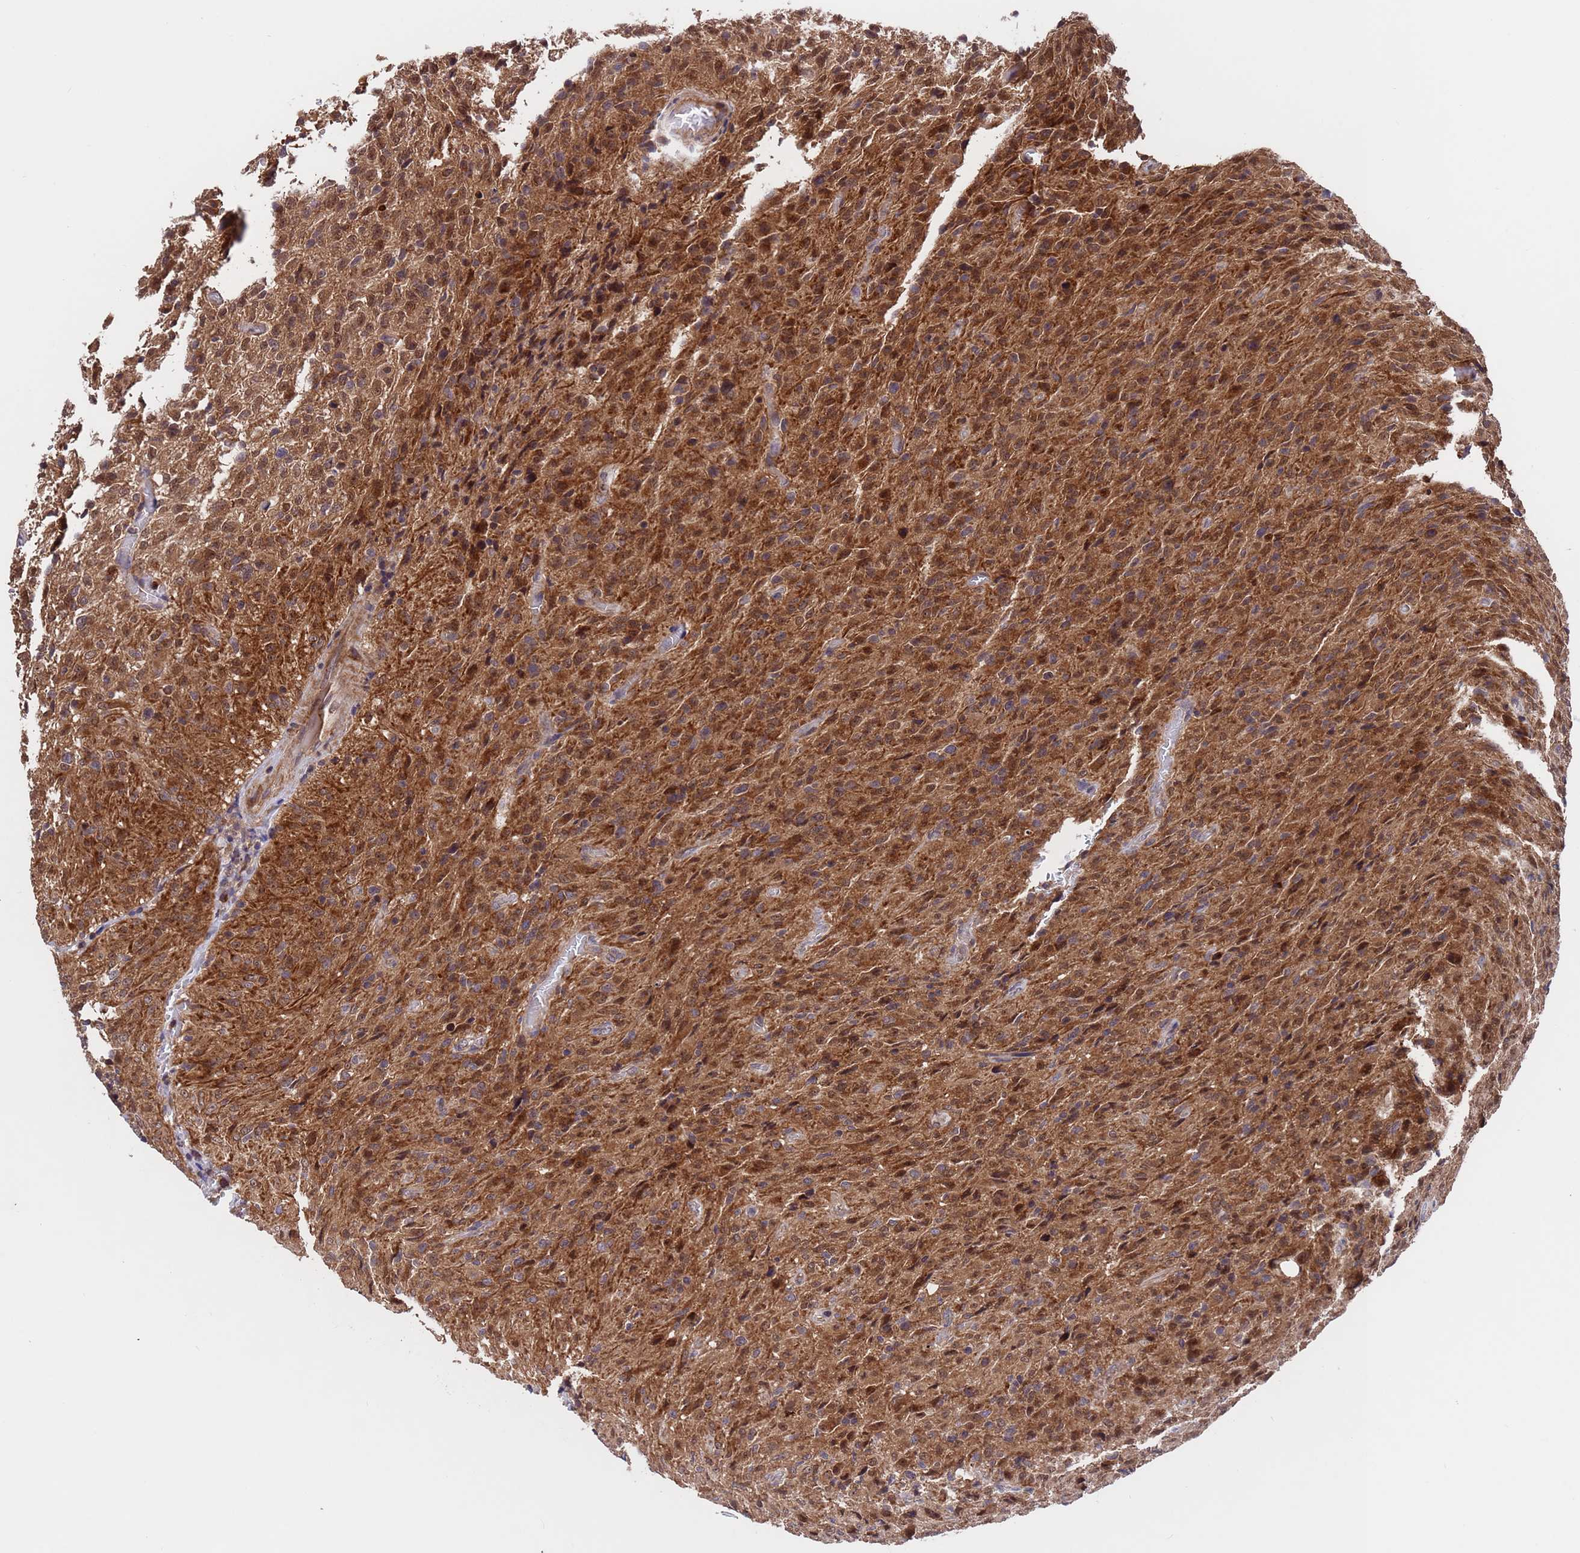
{"staining": {"intensity": "moderate", "quantity": ">75%", "location": "cytoplasmic/membranous"}, "tissue": "glioma", "cell_type": "Tumor cells", "image_type": "cancer", "snomed": [{"axis": "morphology", "description": "Glioma, malignant, High grade"}, {"axis": "topography", "description": "Brain"}], "caption": "Glioma stained for a protein reveals moderate cytoplasmic/membranous positivity in tumor cells.", "gene": "TSR3", "patient": {"sex": "female", "age": 57}}